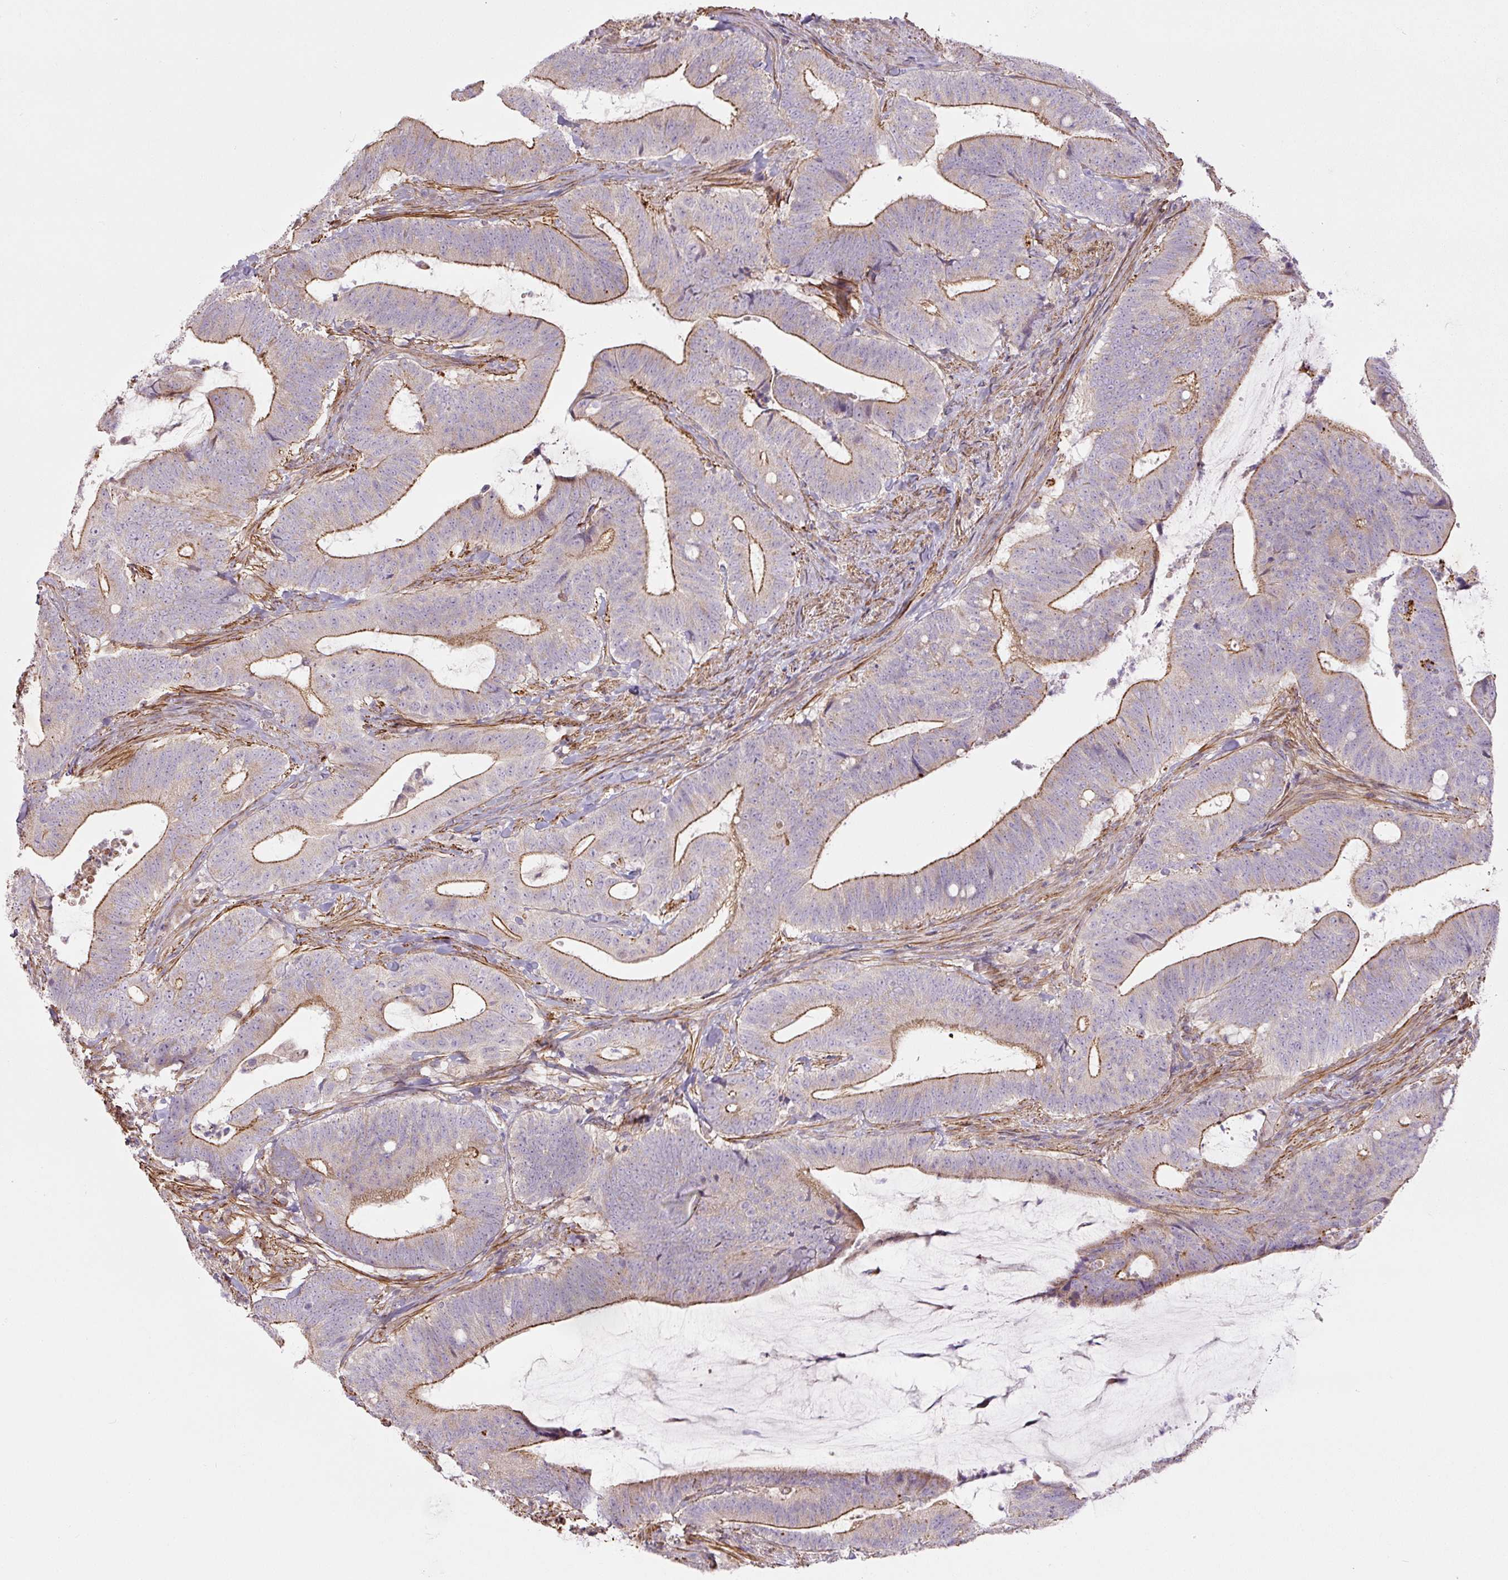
{"staining": {"intensity": "moderate", "quantity": "25%-75%", "location": "cytoplasmic/membranous"}, "tissue": "colorectal cancer", "cell_type": "Tumor cells", "image_type": "cancer", "snomed": [{"axis": "morphology", "description": "Adenocarcinoma, NOS"}, {"axis": "topography", "description": "Colon"}], "caption": "This is an image of immunohistochemistry (IHC) staining of adenocarcinoma (colorectal), which shows moderate positivity in the cytoplasmic/membranous of tumor cells.", "gene": "CCNI2", "patient": {"sex": "female", "age": 43}}